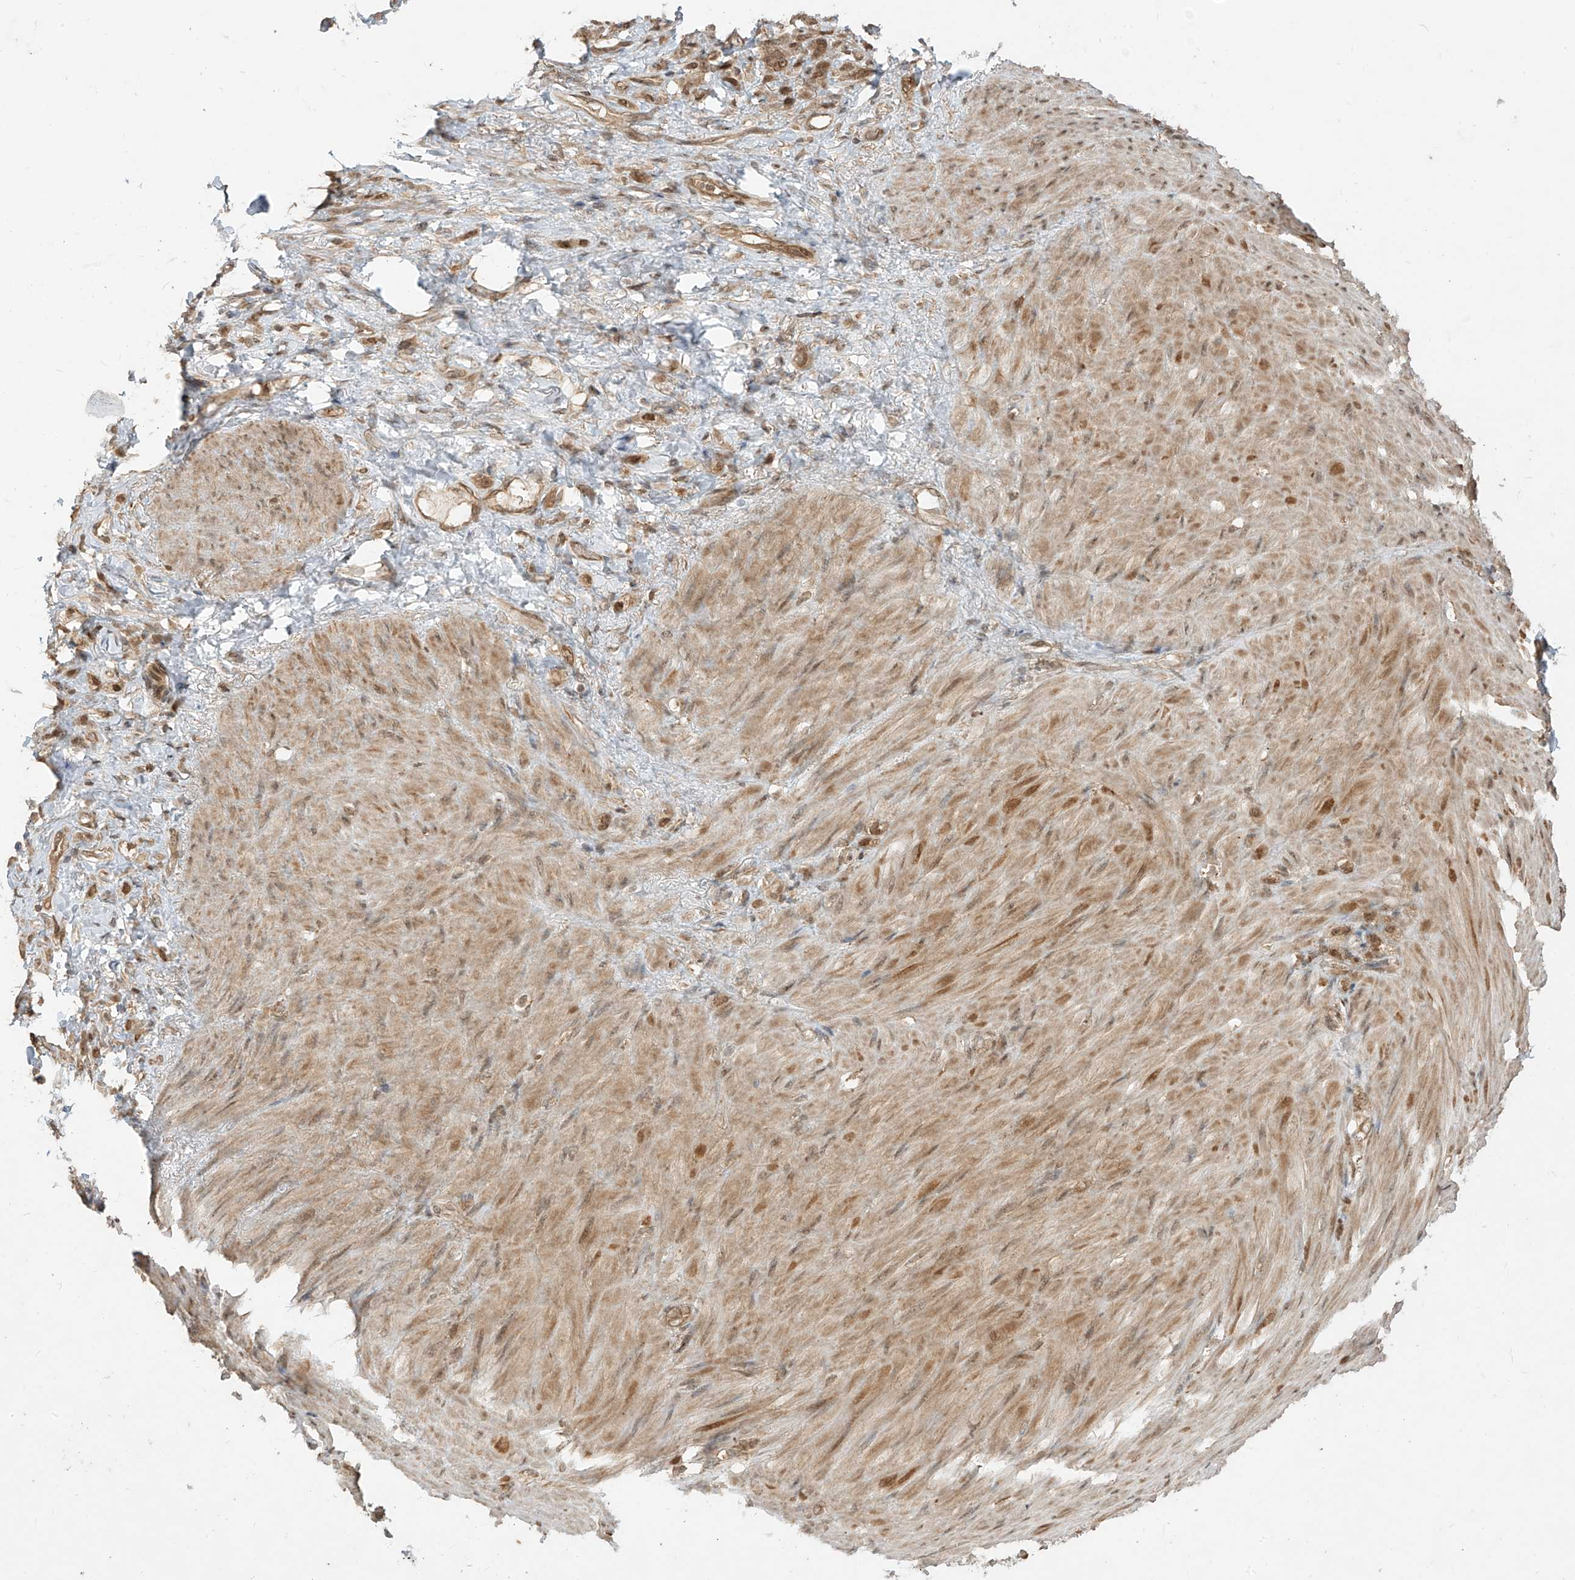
{"staining": {"intensity": "moderate", "quantity": ">75%", "location": "cytoplasmic/membranous,nuclear"}, "tissue": "stomach cancer", "cell_type": "Tumor cells", "image_type": "cancer", "snomed": [{"axis": "morphology", "description": "Normal tissue, NOS"}, {"axis": "morphology", "description": "Adenocarcinoma, NOS"}, {"axis": "topography", "description": "Stomach"}], "caption": "Human stomach cancer stained for a protein (brown) displays moderate cytoplasmic/membranous and nuclear positive positivity in approximately >75% of tumor cells.", "gene": "LCOR", "patient": {"sex": "male", "age": 82}}